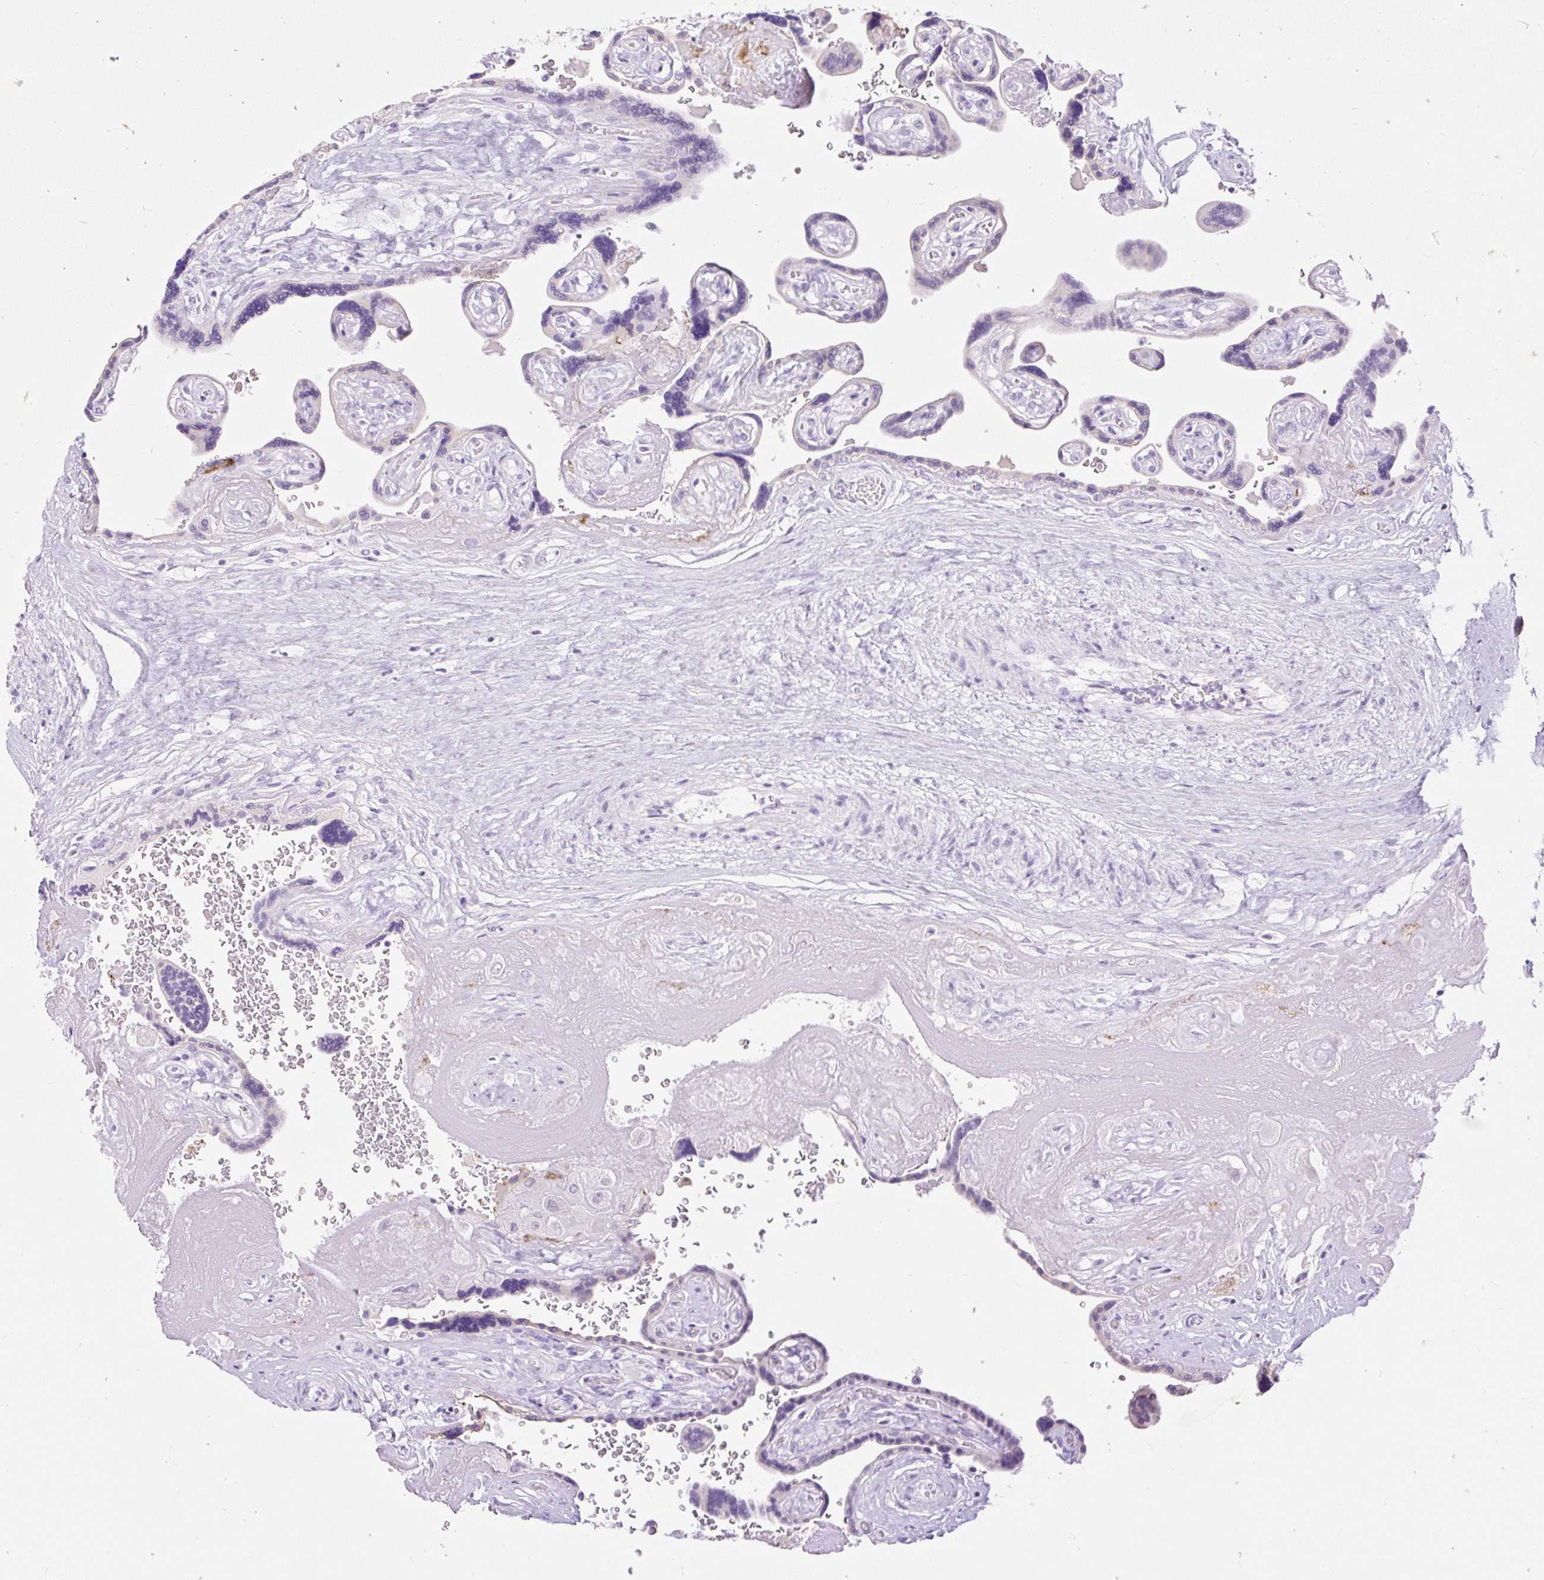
{"staining": {"intensity": "negative", "quantity": "none", "location": "none"}, "tissue": "placenta", "cell_type": "Decidual cells", "image_type": "normal", "snomed": [{"axis": "morphology", "description": "Normal tissue, NOS"}, {"axis": "topography", "description": "Placenta"}], "caption": "A histopathology image of placenta stained for a protein shows no brown staining in decidual cells. (DAB IHC with hematoxylin counter stain).", "gene": "SLC25A40", "patient": {"sex": "female", "age": 32}}